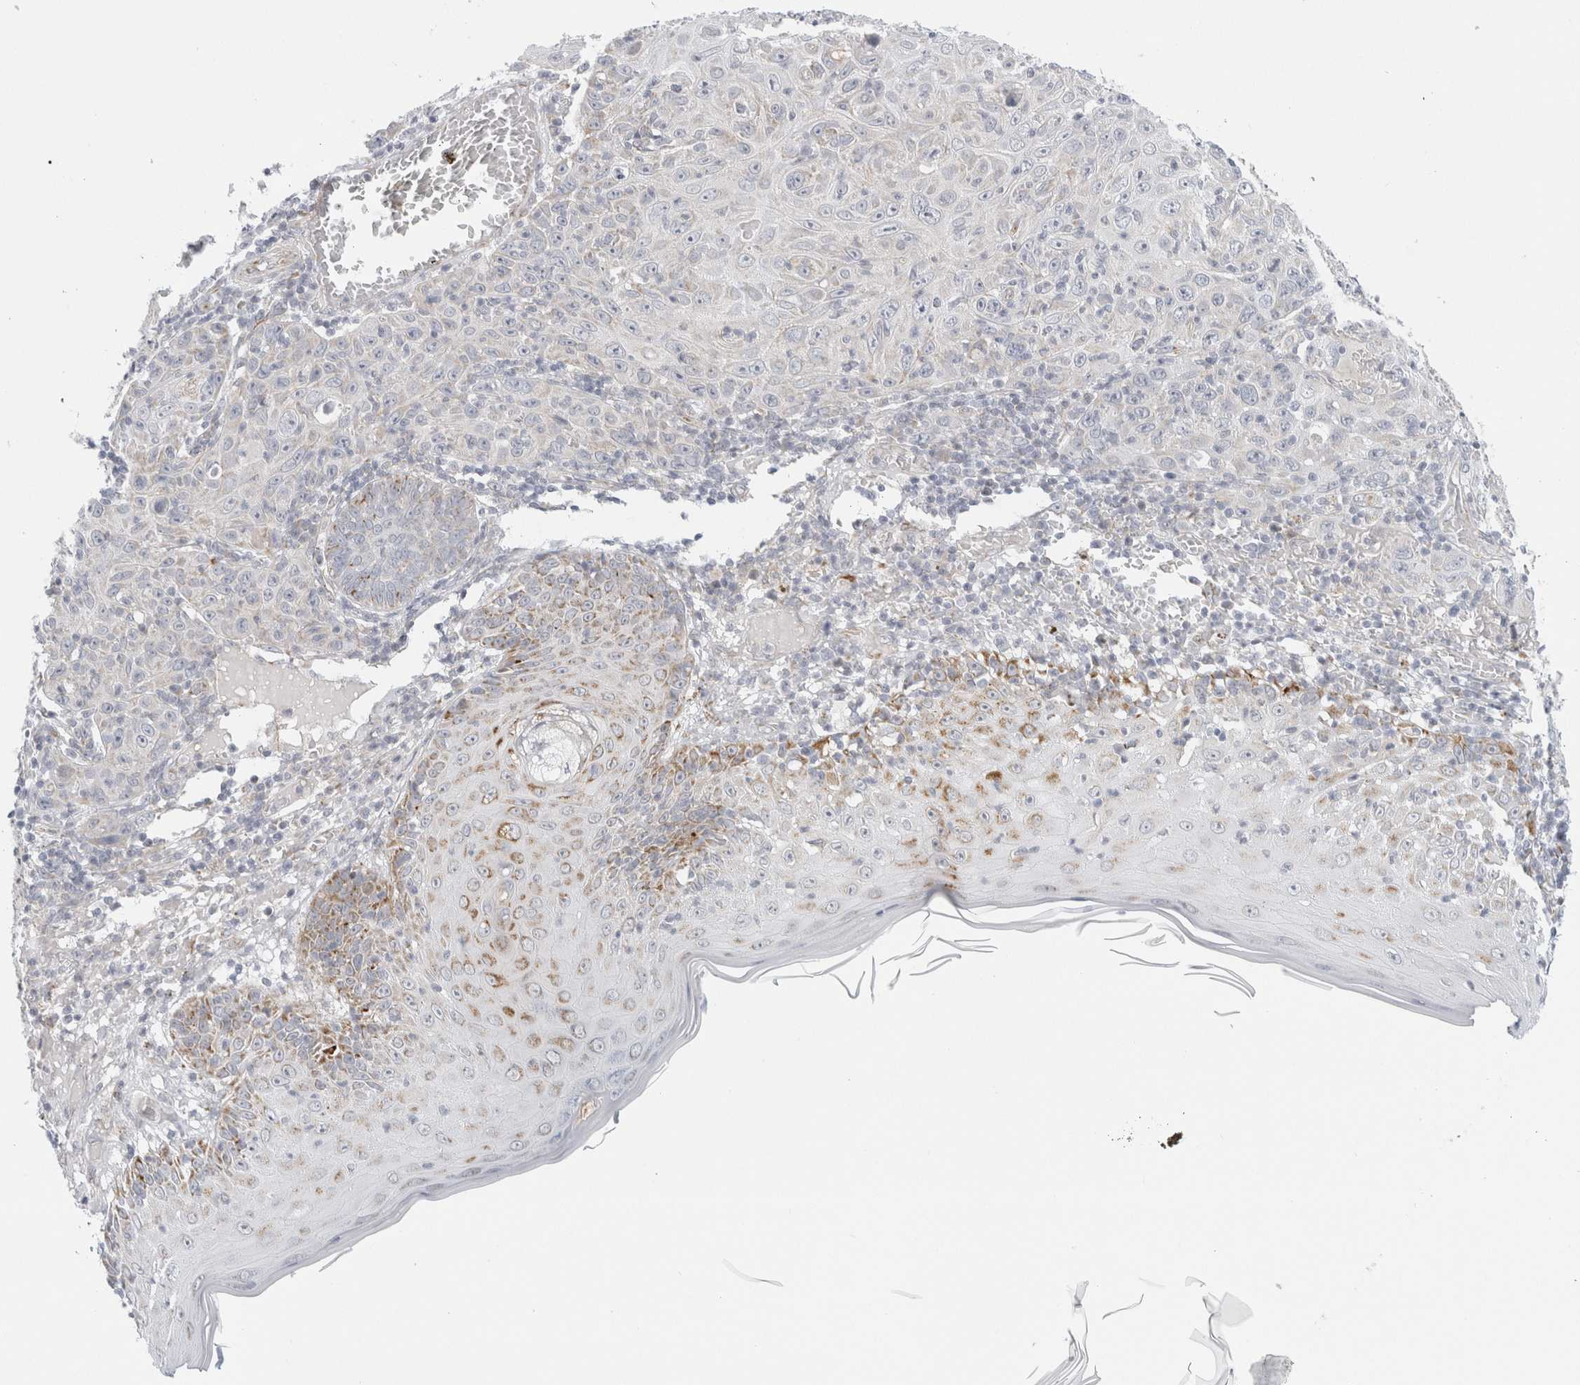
{"staining": {"intensity": "negative", "quantity": "none", "location": "none"}, "tissue": "skin cancer", "cell_type": "Tumor cells", "image_type": "cancer", "snomed": [{"axis": "morphology", "description": "Squamous cell carcinoma, NOS"}, {"axis": "topography", "description": "Skin"}], "caption": "This image is of skin cancer (squamous cell carcinoma) stained with immunohistochemistry (IHC) to label a protein in brown with the nuclei are counter-stained blue. There is no positivity in tumor cells.", "gene": "FAHD1", "patient": {"sex": "female", "age": 88}}